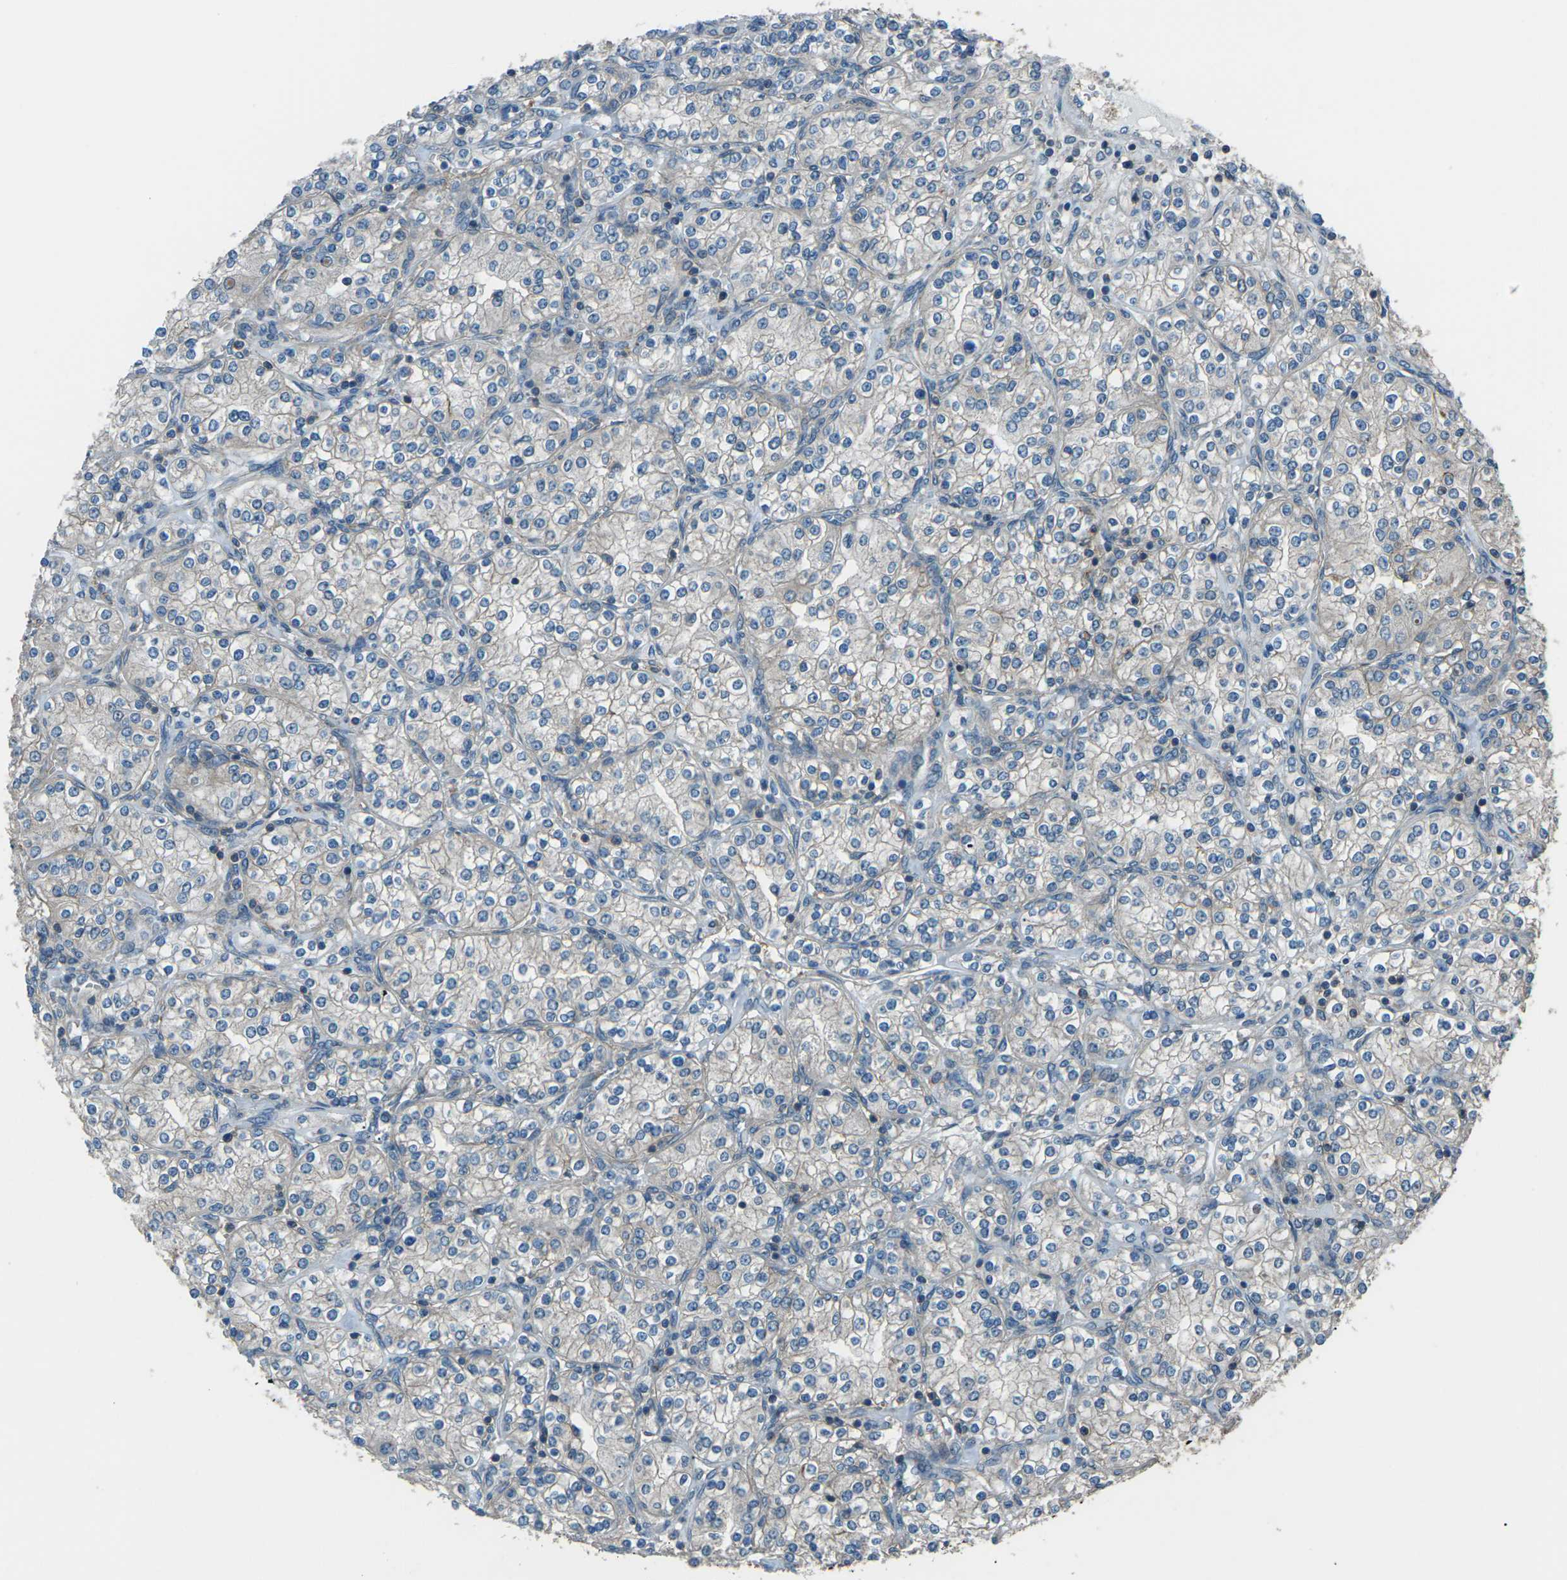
{"staining": {"intensity": "weak", "quantity": "<25%", "location": "cytoplasmic/membranous"}, "tissue": "renal cancer", "cell_type": "Tumor cells", "image_type": "cancer", "snomed": [{"axis": "morphology", "description": "Adenocarcinoma, NOS"}, {"axis": "topography", "description": "Kidney"}], "caption": "Histopathology image shows no protein positivity in tumor cells of renal adenocarcinoma tissue.", "gene": "CMTM4", "patient": {"sex": "male", "age": 77}}